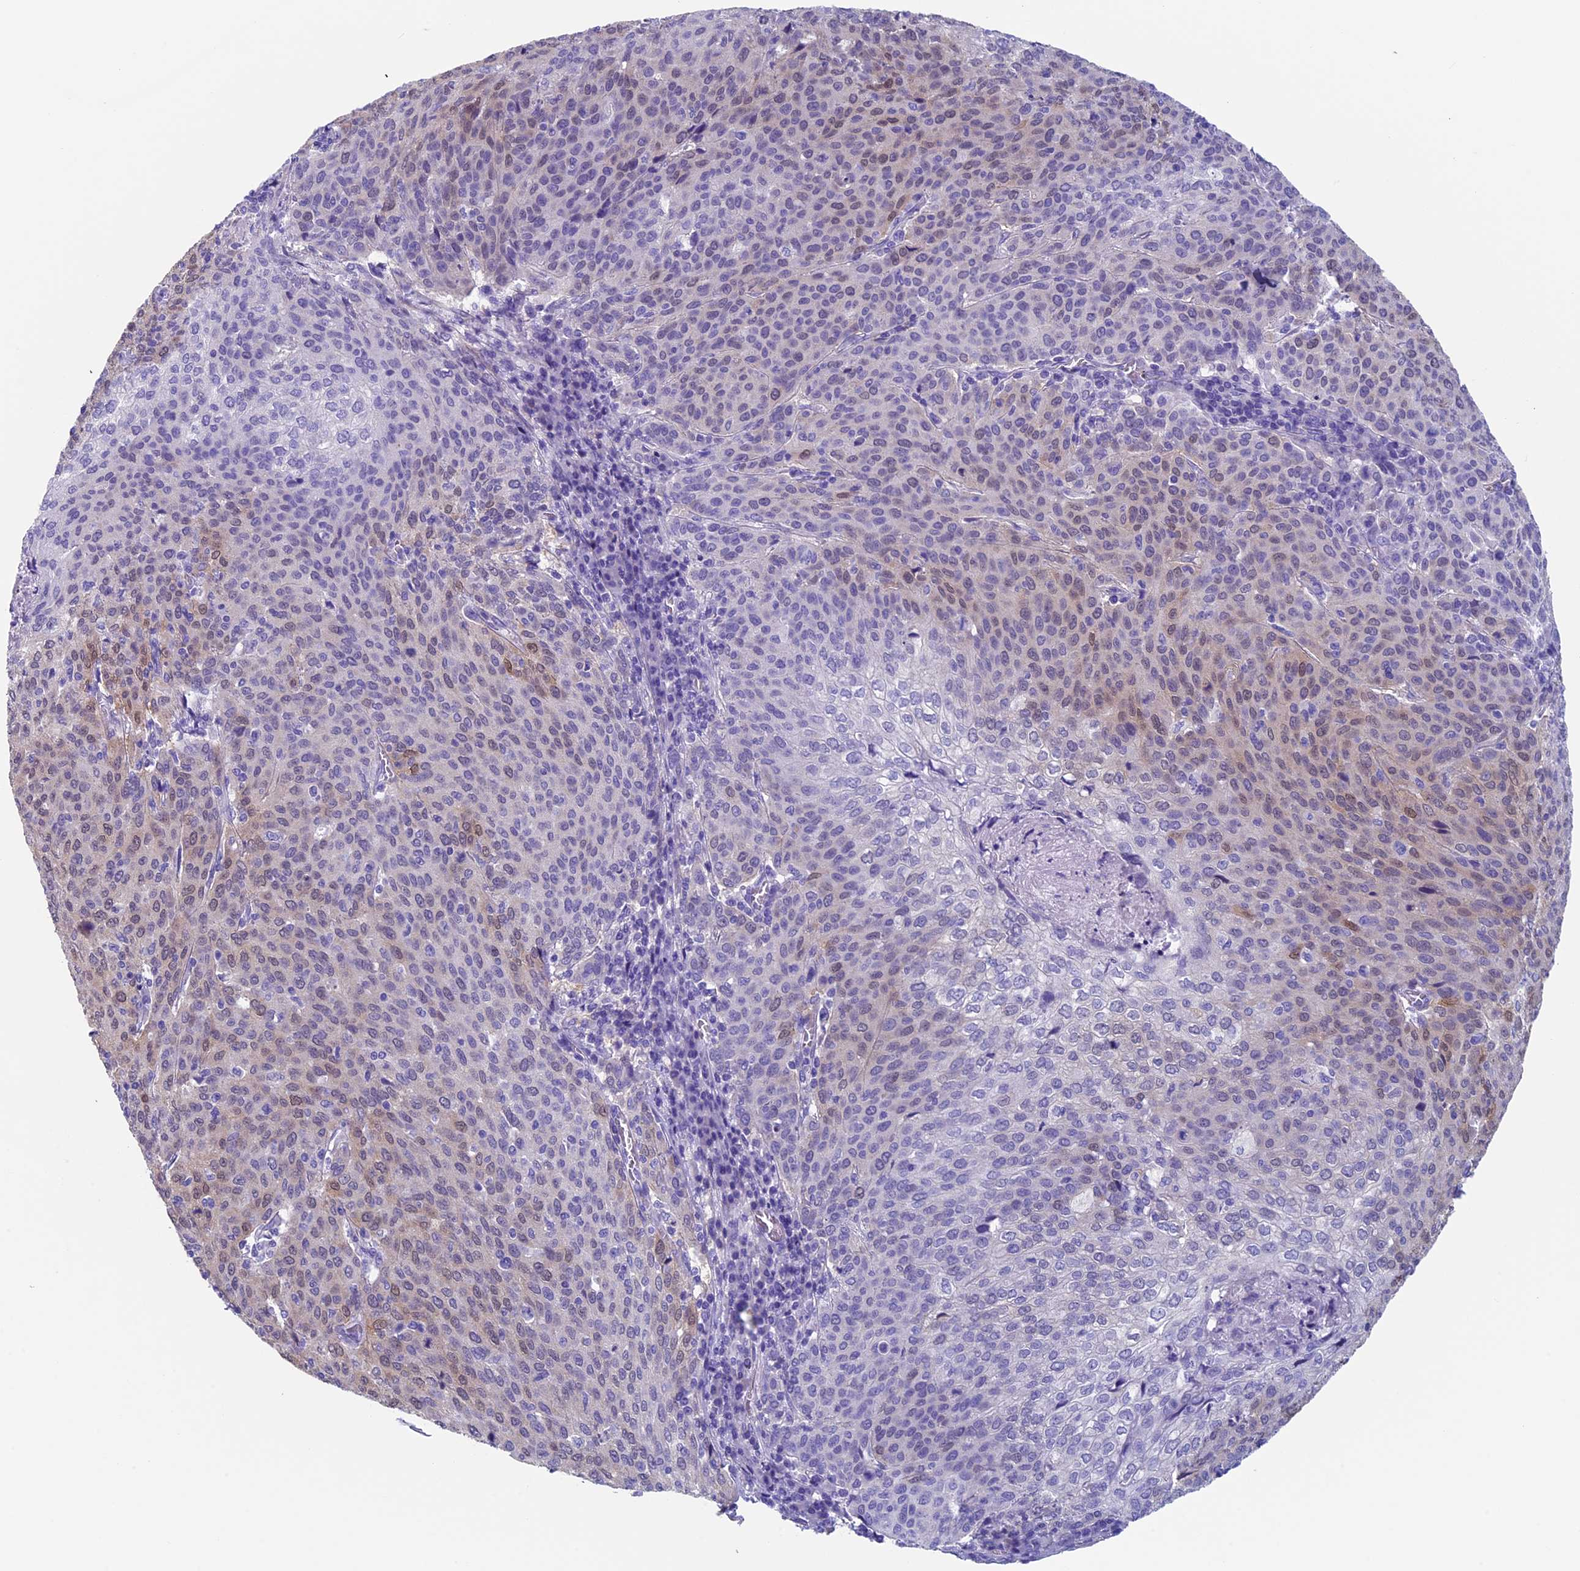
{"staining": {"intensity": "weak", "quantity": "<25%", "location": "cytoplasmic/membranous"}, "tissue": "cervical cancer", "cell_type": "Tumor cells", "image_type": "cancer", "snomed": [{"axis": "morphology", "description": "Squamous cell carcinoma, NOS"}, {"axis": "topography", "description": "Cervix"}], "caption": "A high-resolution image shows immunohistochemistry staining of squamous cell carcinoma (cervical), which exhibits no significant staining in tumor cells.", "gene": "ADH7", "patient": {"sex": "female", "age": 46}}